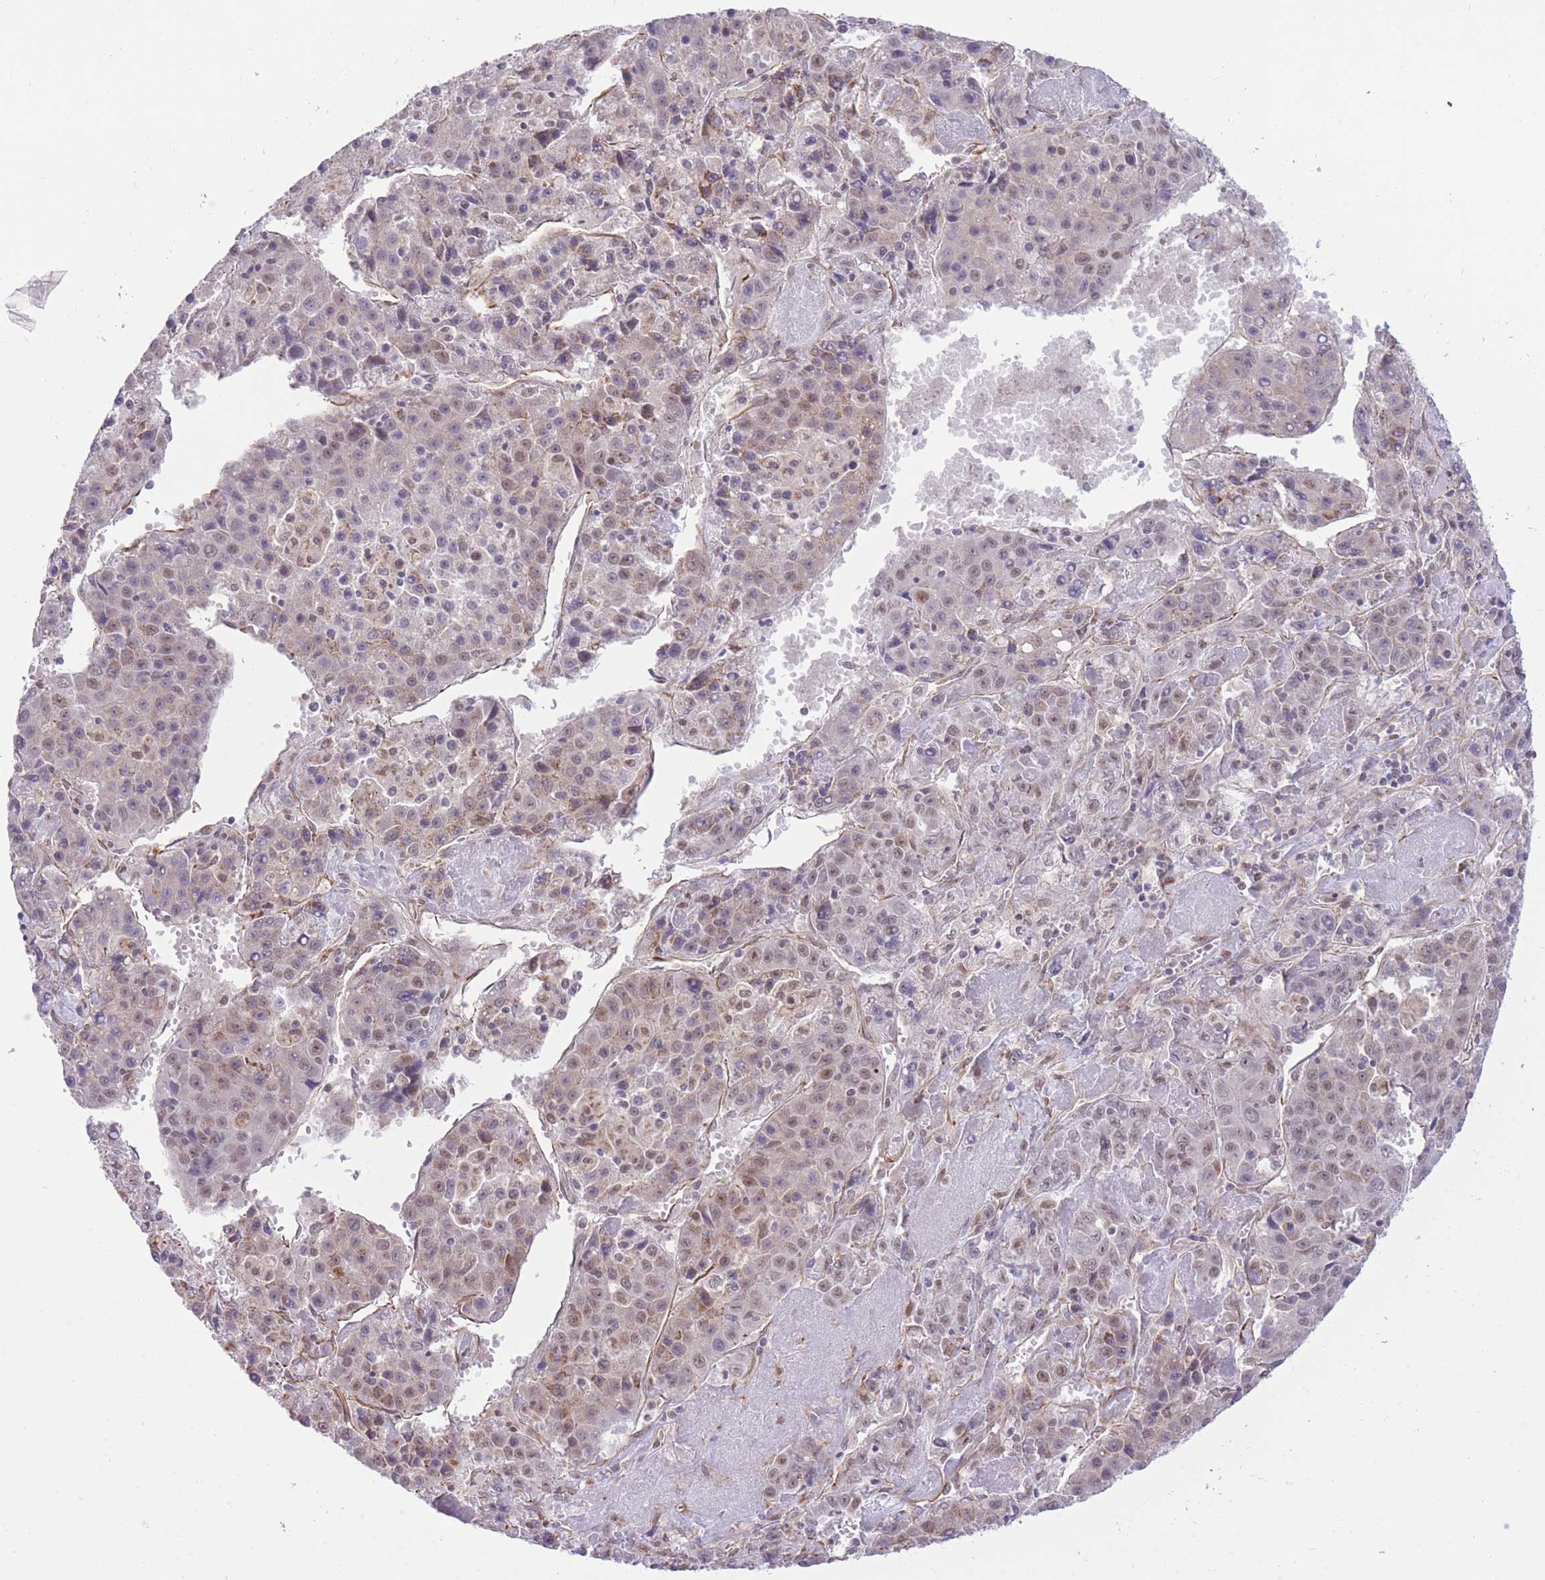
{"staining": {"intensity": "weak", "quantity": "25%-75%", "location": "cytoplasmic/membranous,nuclear"}, "tissue": "liver cancer", "cell_type": "Tumor cells", "image_type": "cancer", "snomed": [{"axis": "morphology", "description": "Carcinoma, Hepatocellular, NOS"}, {"axis": "topography", "description": "Liver"}], "caption": "Brown immunohistochemical staining in hepatocellular carcinoma (liver) demonstrates weak cytoplasmic/membranous and nuclear expression in about 25%-75% of tumor cells. (DAB = brown stain, brightfield microscopy at high magnification).", "gene": "ELL", "patient": {"sex": "female", "age": 53}}